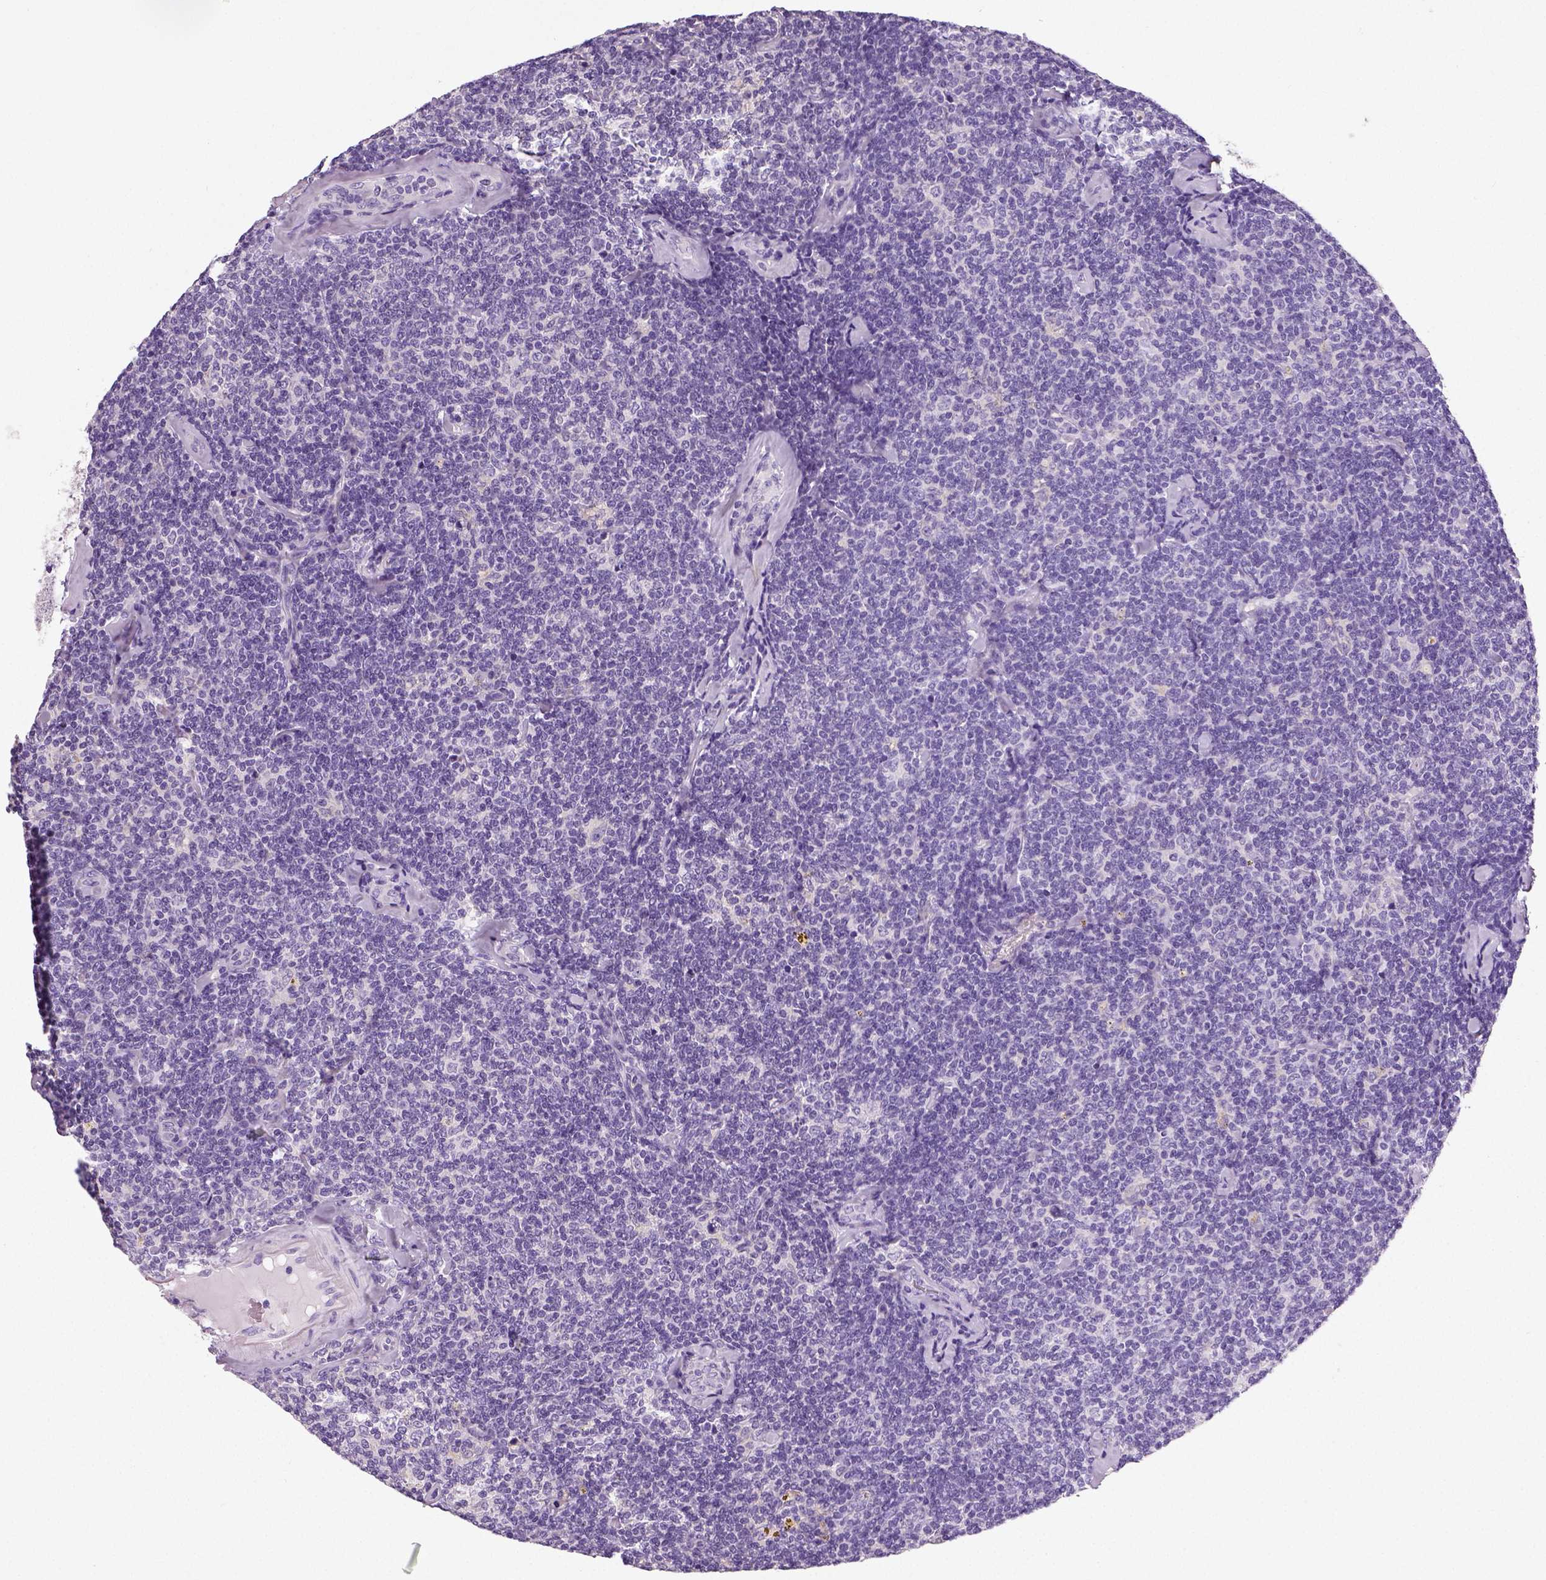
{"staining": {"intensity": "negative", "quantity": "none", "location": "none"}, "tissue": "lymphoma", "cell_type": "Tumor cells", "image_type": "cancer", "snomed": [{"axis": "morphology", "description": "Malignant lymphoma, non-Hodgkin's type, Low grade"}, {"axis": "topography", "description": "Lymph node"}], "caption": "Immunohistochemistry image of neoplastic tissue: human malignant lymphoma, non-Hodgkin's type (low-grade) stained with DAB shows no significant protein expression in tumor cells.", "gene": "NECAB2", "patient": {"sex": "female", "age": 56}}